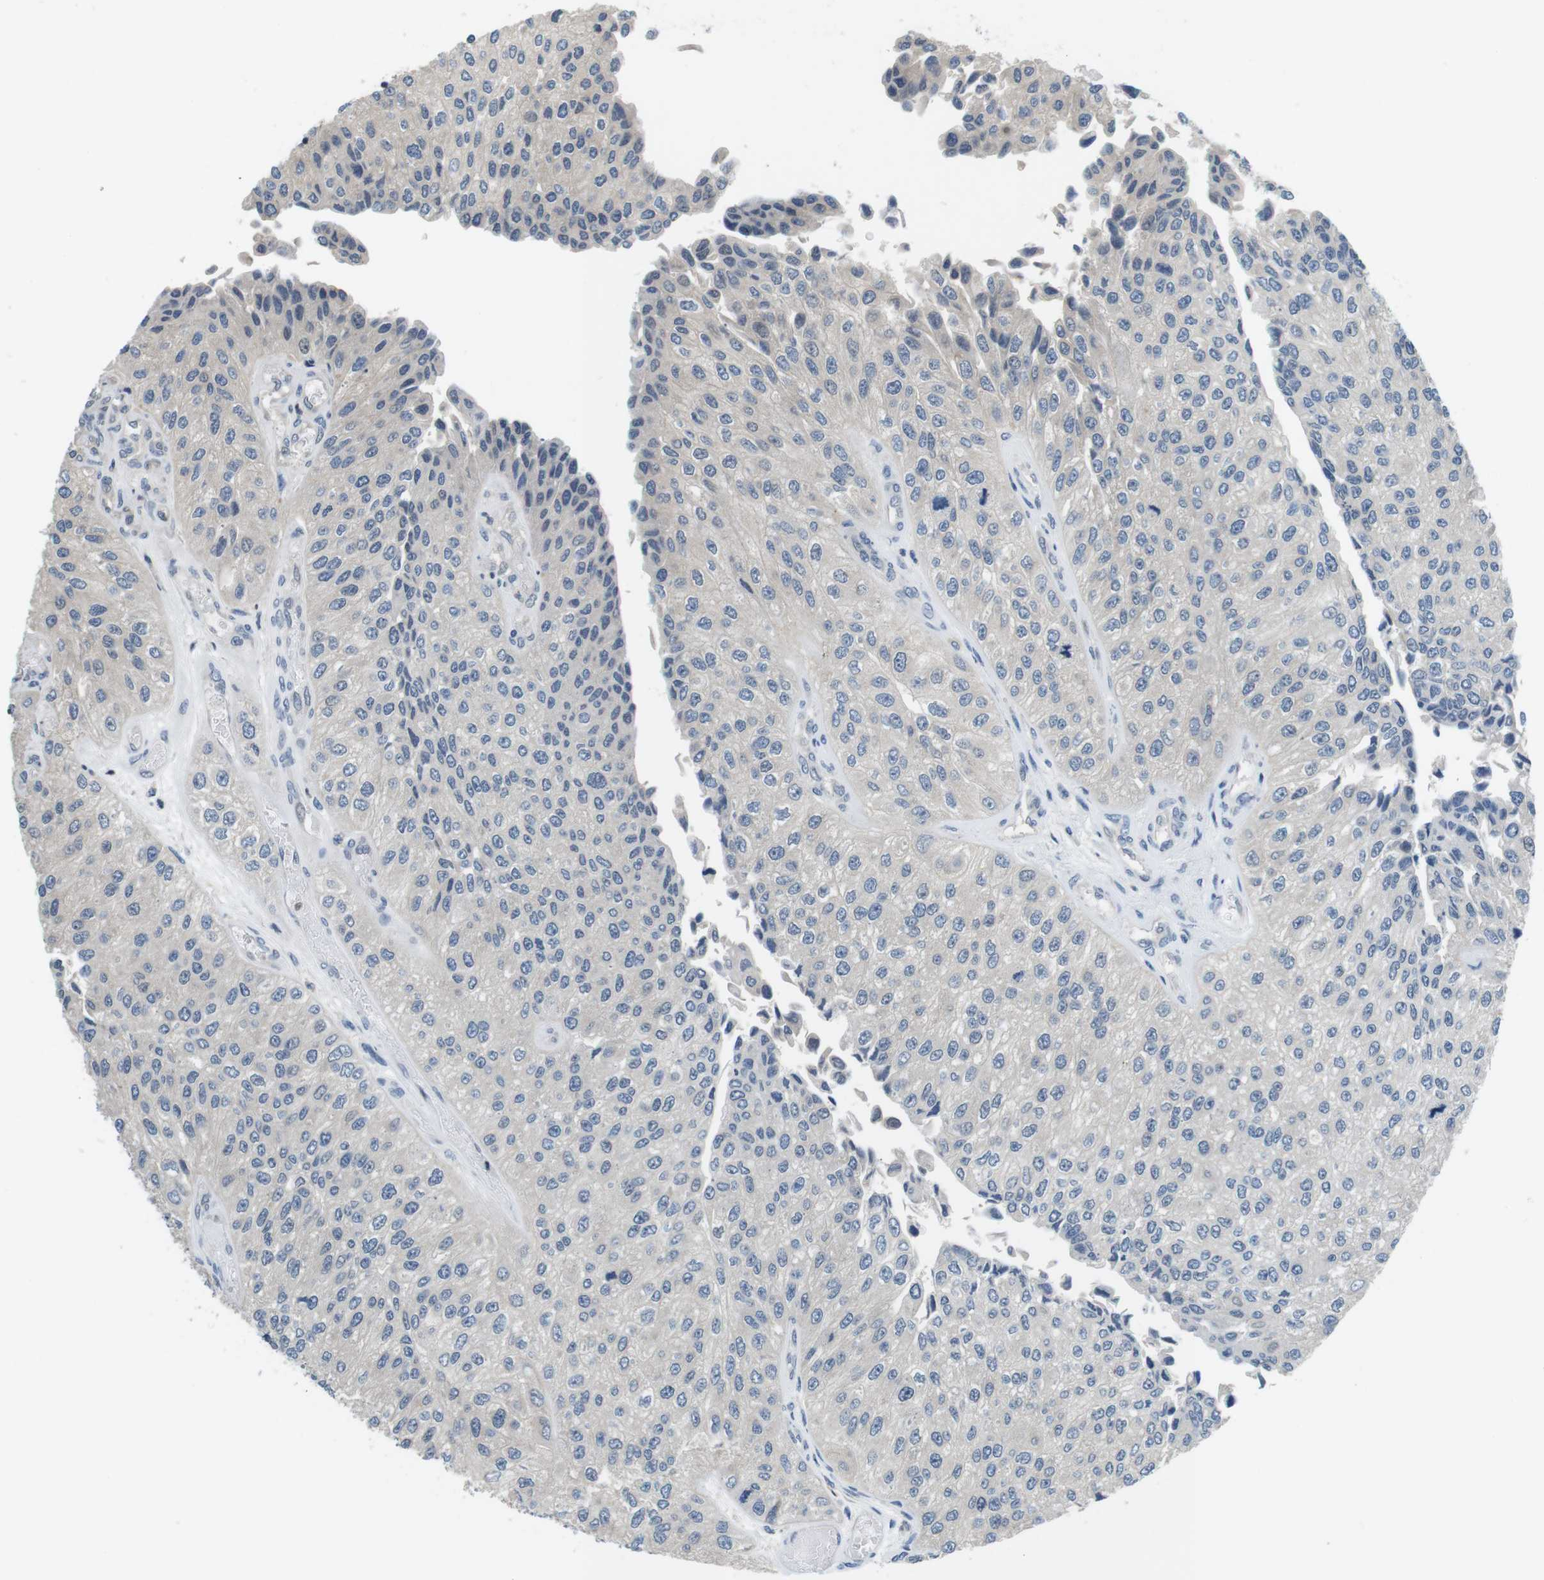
{"staining": {"intensity": "negative", "quantity": "none", "location": "none"}, "tissue": "urothelial cancer", "cell_type": "Tumor cells", "image_type": "cancer", "snomed": [{"axis": "morphology", "description": "Urothelial carcinoma, High grade"}, {"axis": "topography", "description": "Kidney"}, {"axis": "topography", "description": "Urinary bladder"}], "caption": "Immunohistochemical staining of urothelial carcinoma (high-grade) reveals no significant expression in tumor cells. (DAB immunohistochemistry, high magnification).", "gene": "NEK4", "patient": {"sex": "male", "age": 77}}